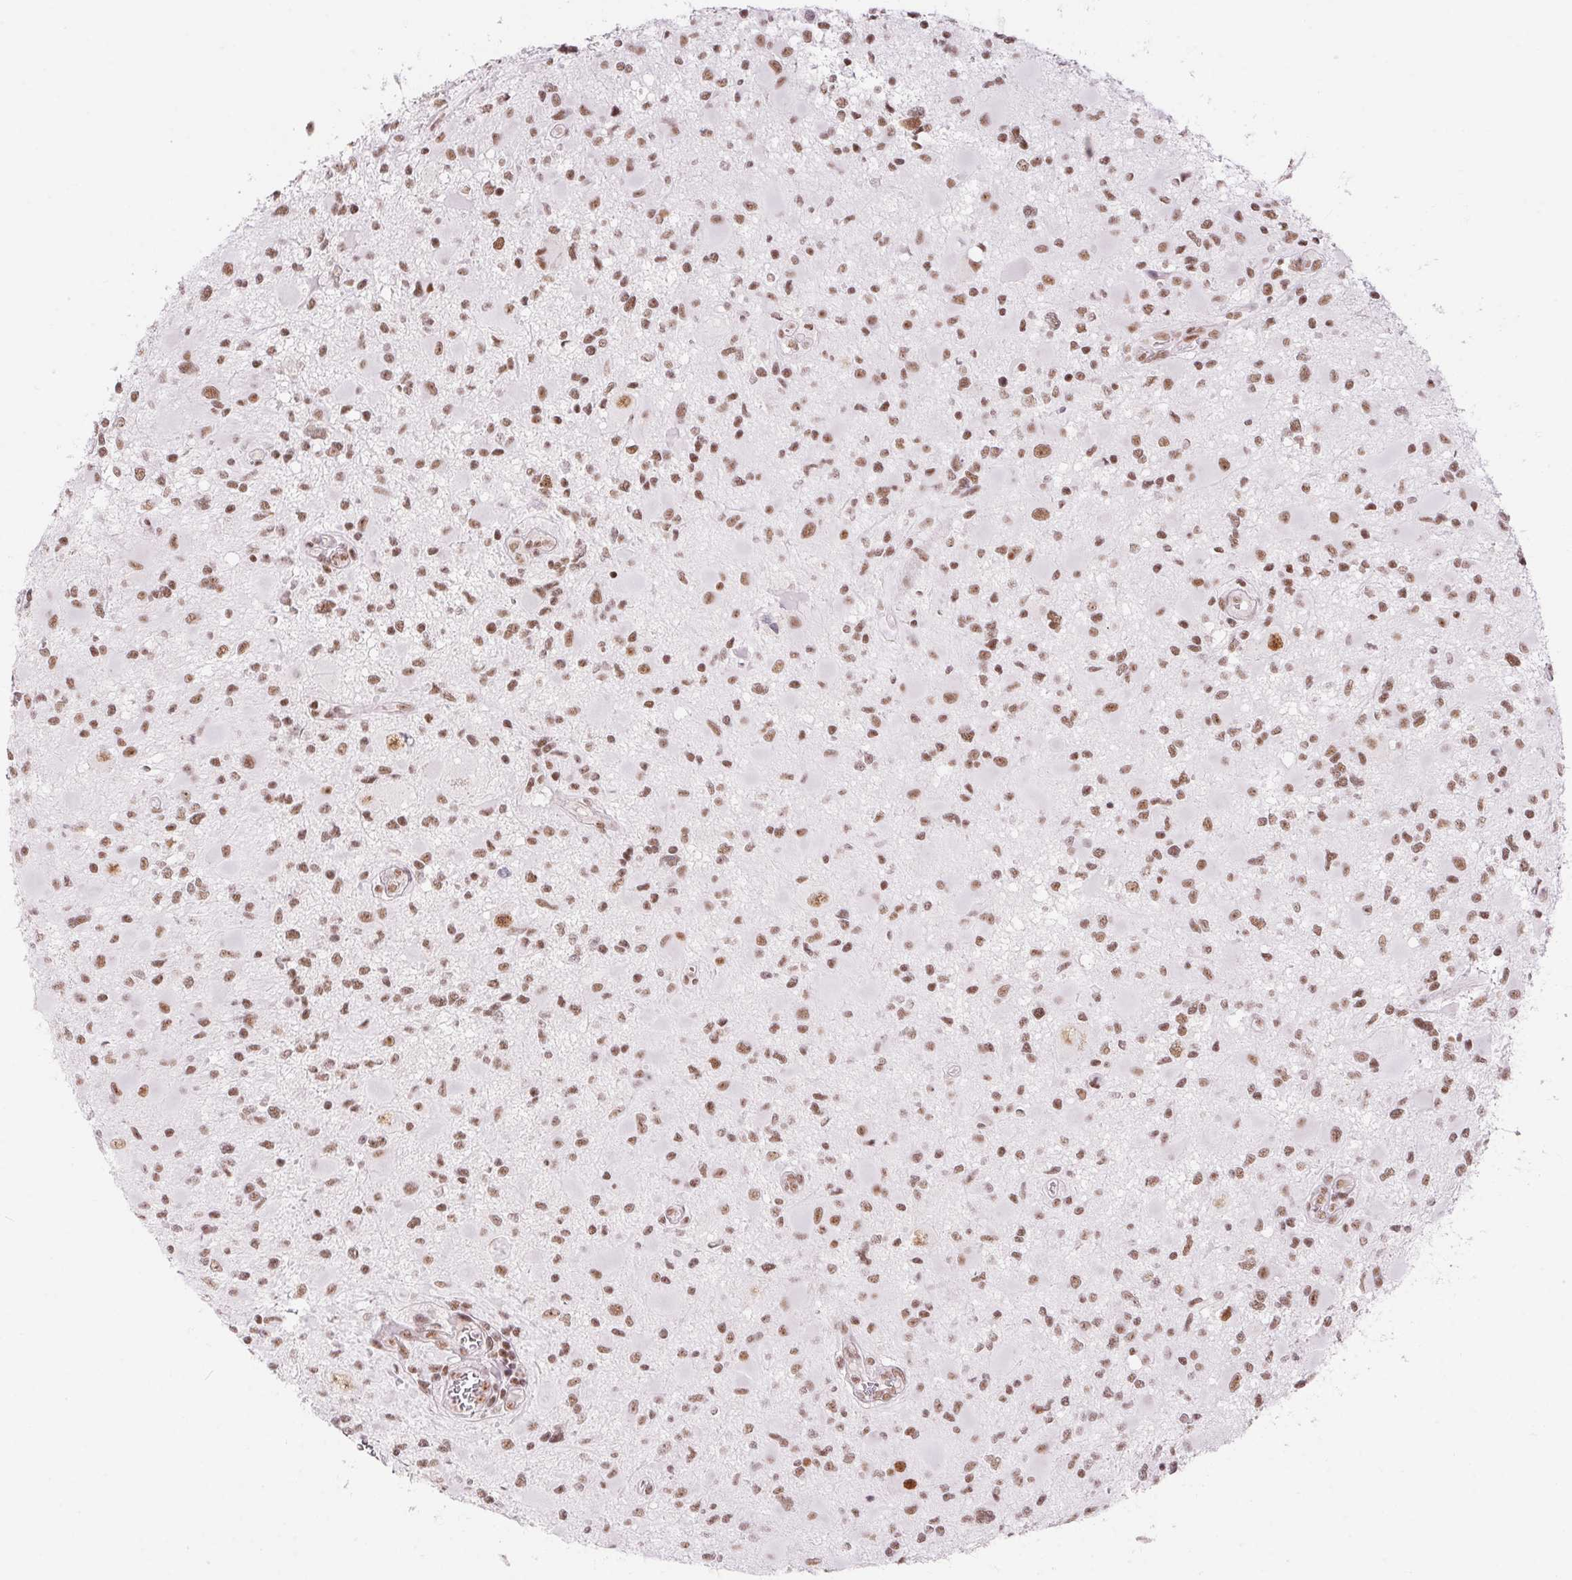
{"staining": {"intensity": "moderate", "quantity": ">75%", "location": "nuclear"}, "tissue": "glioma", "cell_type": "Tumor cells", "image_type": "cancer", "snomed": [{"axis": "morphology", "description": "Glioma, malignant, High grade"}, {"axis": "topography", "description": "Brain"}], "caption": "Immunohistochemistry (DAB) staining of glioma exhibits moderate nuclear protein staining in about >75% of tumor cells.", "gene": "DDX17", "patient": {"sex": "male", "age": 54}}